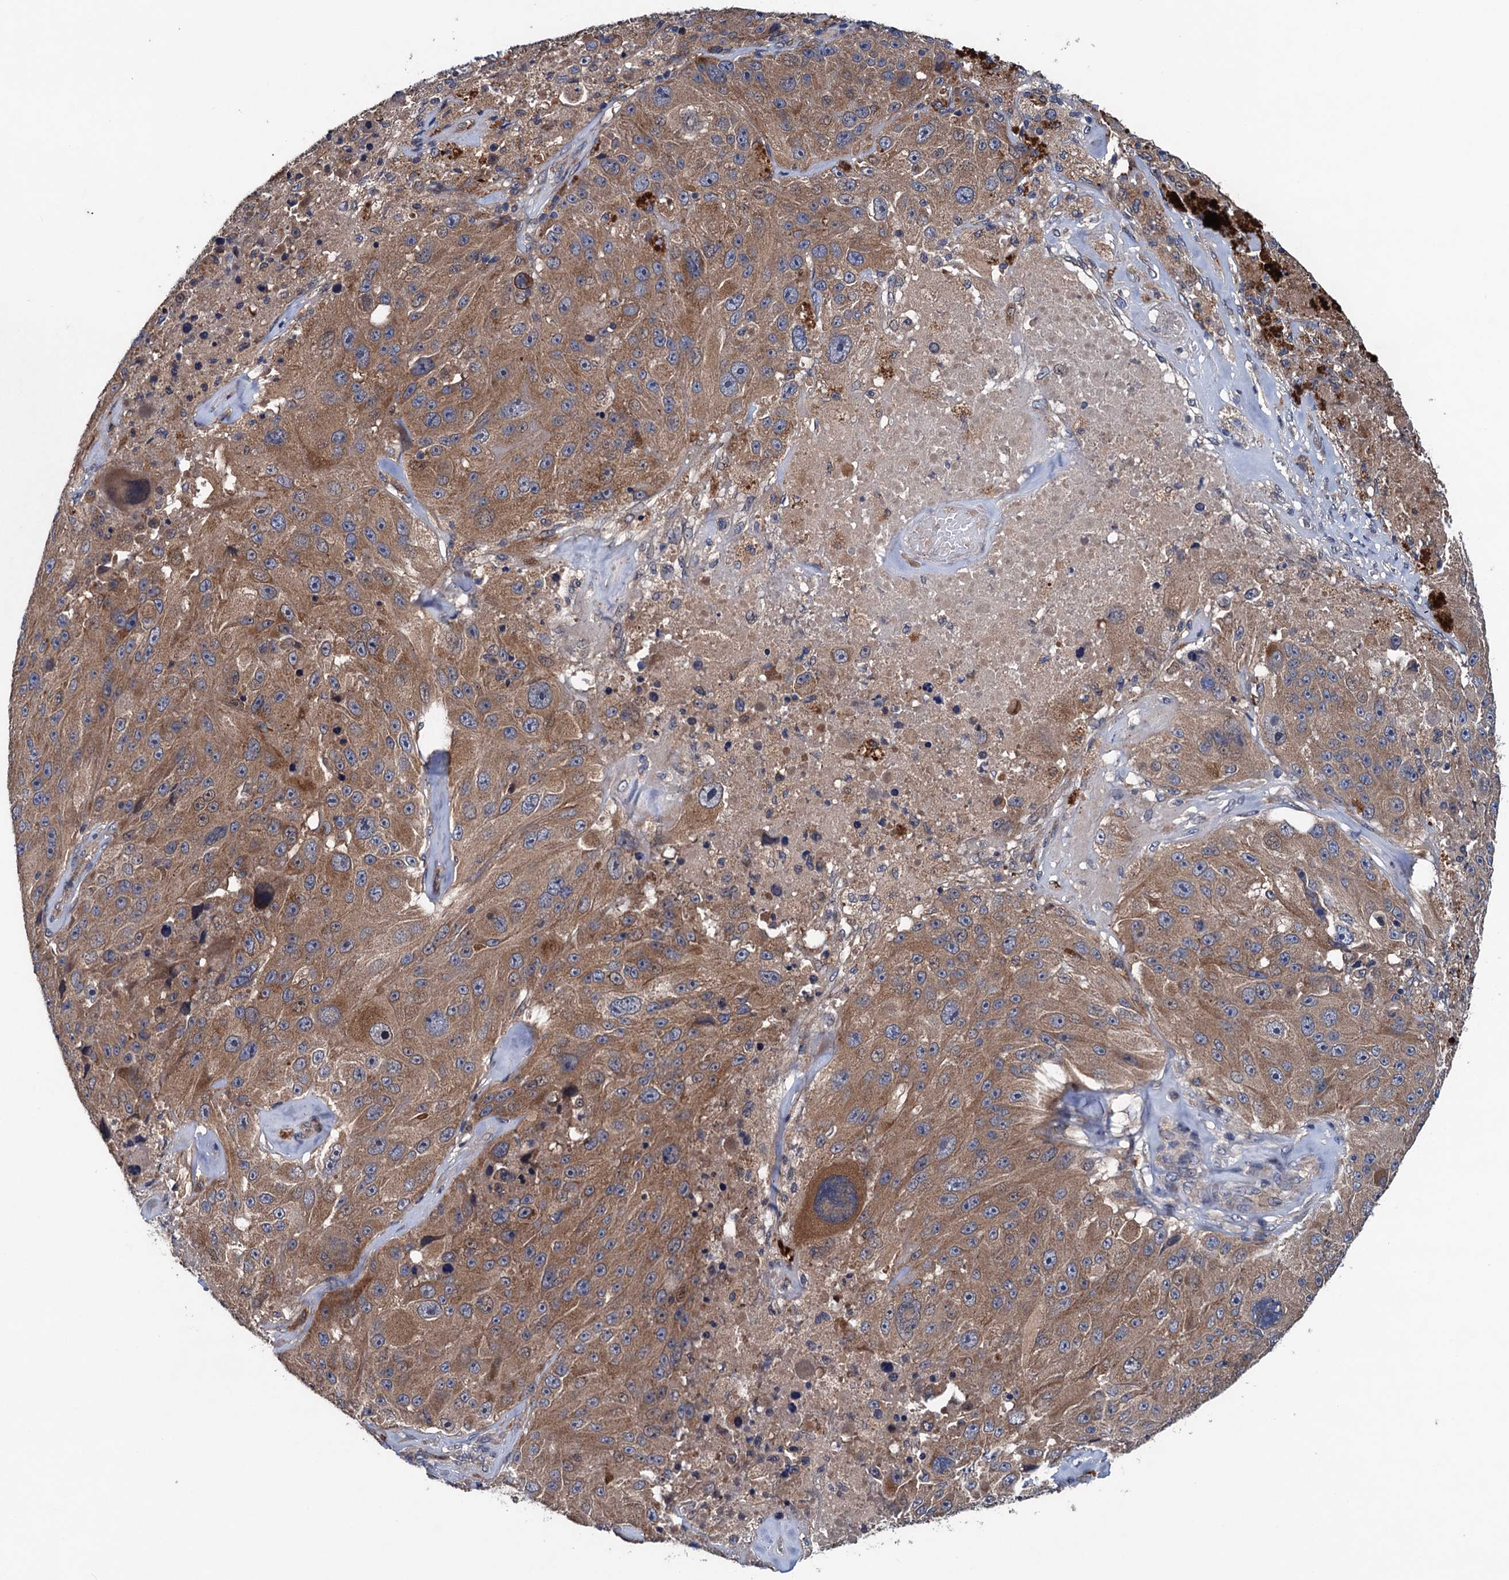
{"staining": {"intensity": "moderate", "quantity": ">75%", "location": "cytoplasmic/membranous"}, "tissue": "melanoma", "cell_type": "Tumor cells", "image_type": "cancer", "snomed": [{"axis": "morphology", "description": "Malignant melanoma, Metastatic site"}, {"axis": "topography", "description": "Lymph node"}], "caption": "An immunohistochemistry (IHC) image of neoplastic tissue is shown. Protein staining in brown shows moderate cytoplasmic/membranous positivity in melanoma within tumor cells.", "gene": "BLTP3B", "patient": {"sex": "male", "age": 62}}